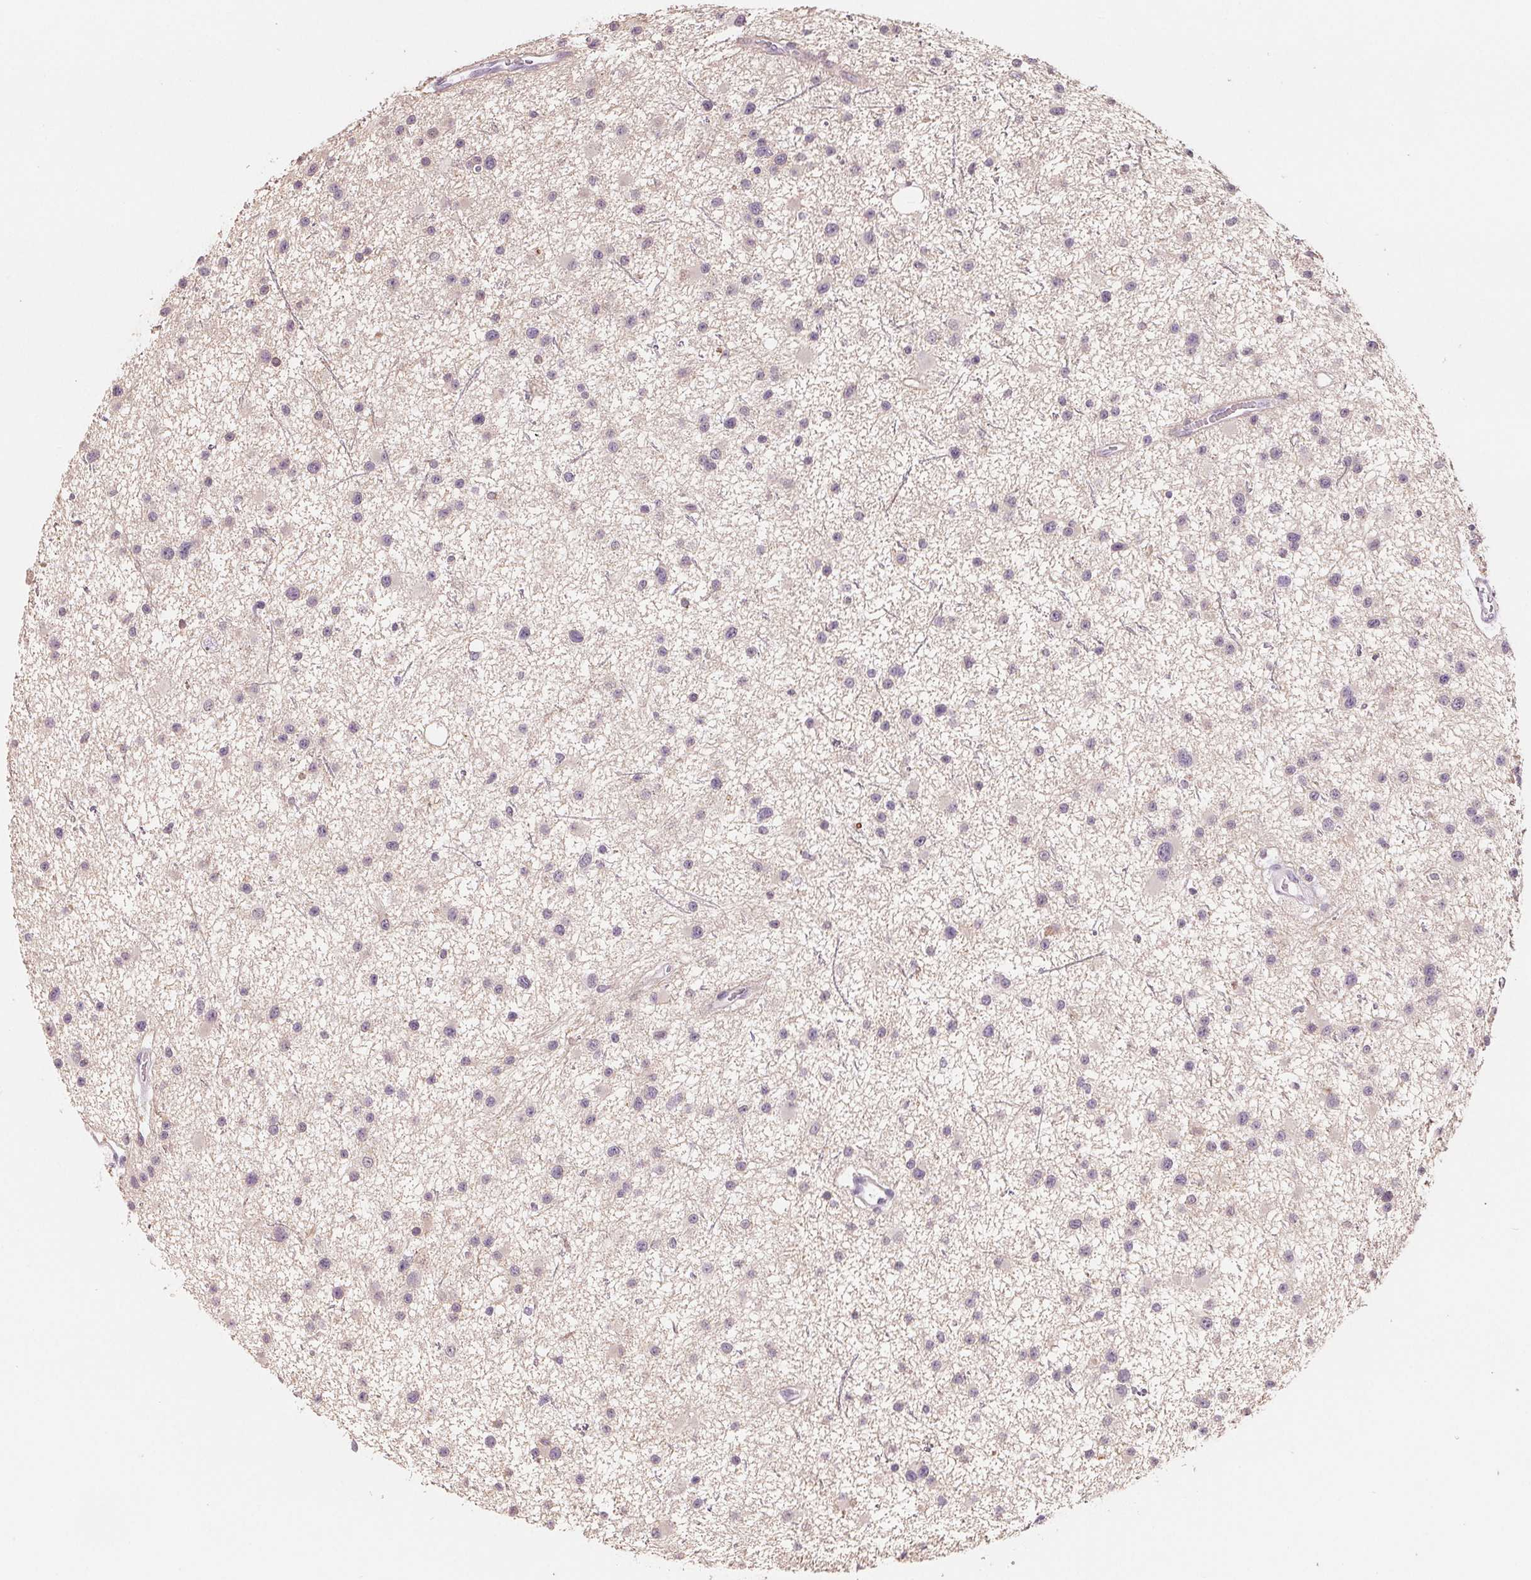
{"staining": {"intensity": "negative", "quantity": "none", "location": "none"}, "tissue": "glioma", "cell_type": "Tumor cells", "image_type": "cancer", "snomed": [{"axis": "morphology", "description": "Glioma, malignant, Low grade"}, {"axis": "topography", "description": "Brain"}], "caption": "Glioma was stained to show a protein in brown. There is no significant expression in tumor cells. Brightfield microscopy of immunohistochemistry stained with DAB (3,3'-diaminobenzidine) (brown) and hematoxylin (blue), captured at high magnification.", "gene": "VTCN1", "patient": {"sex": "male", "age": 43}}